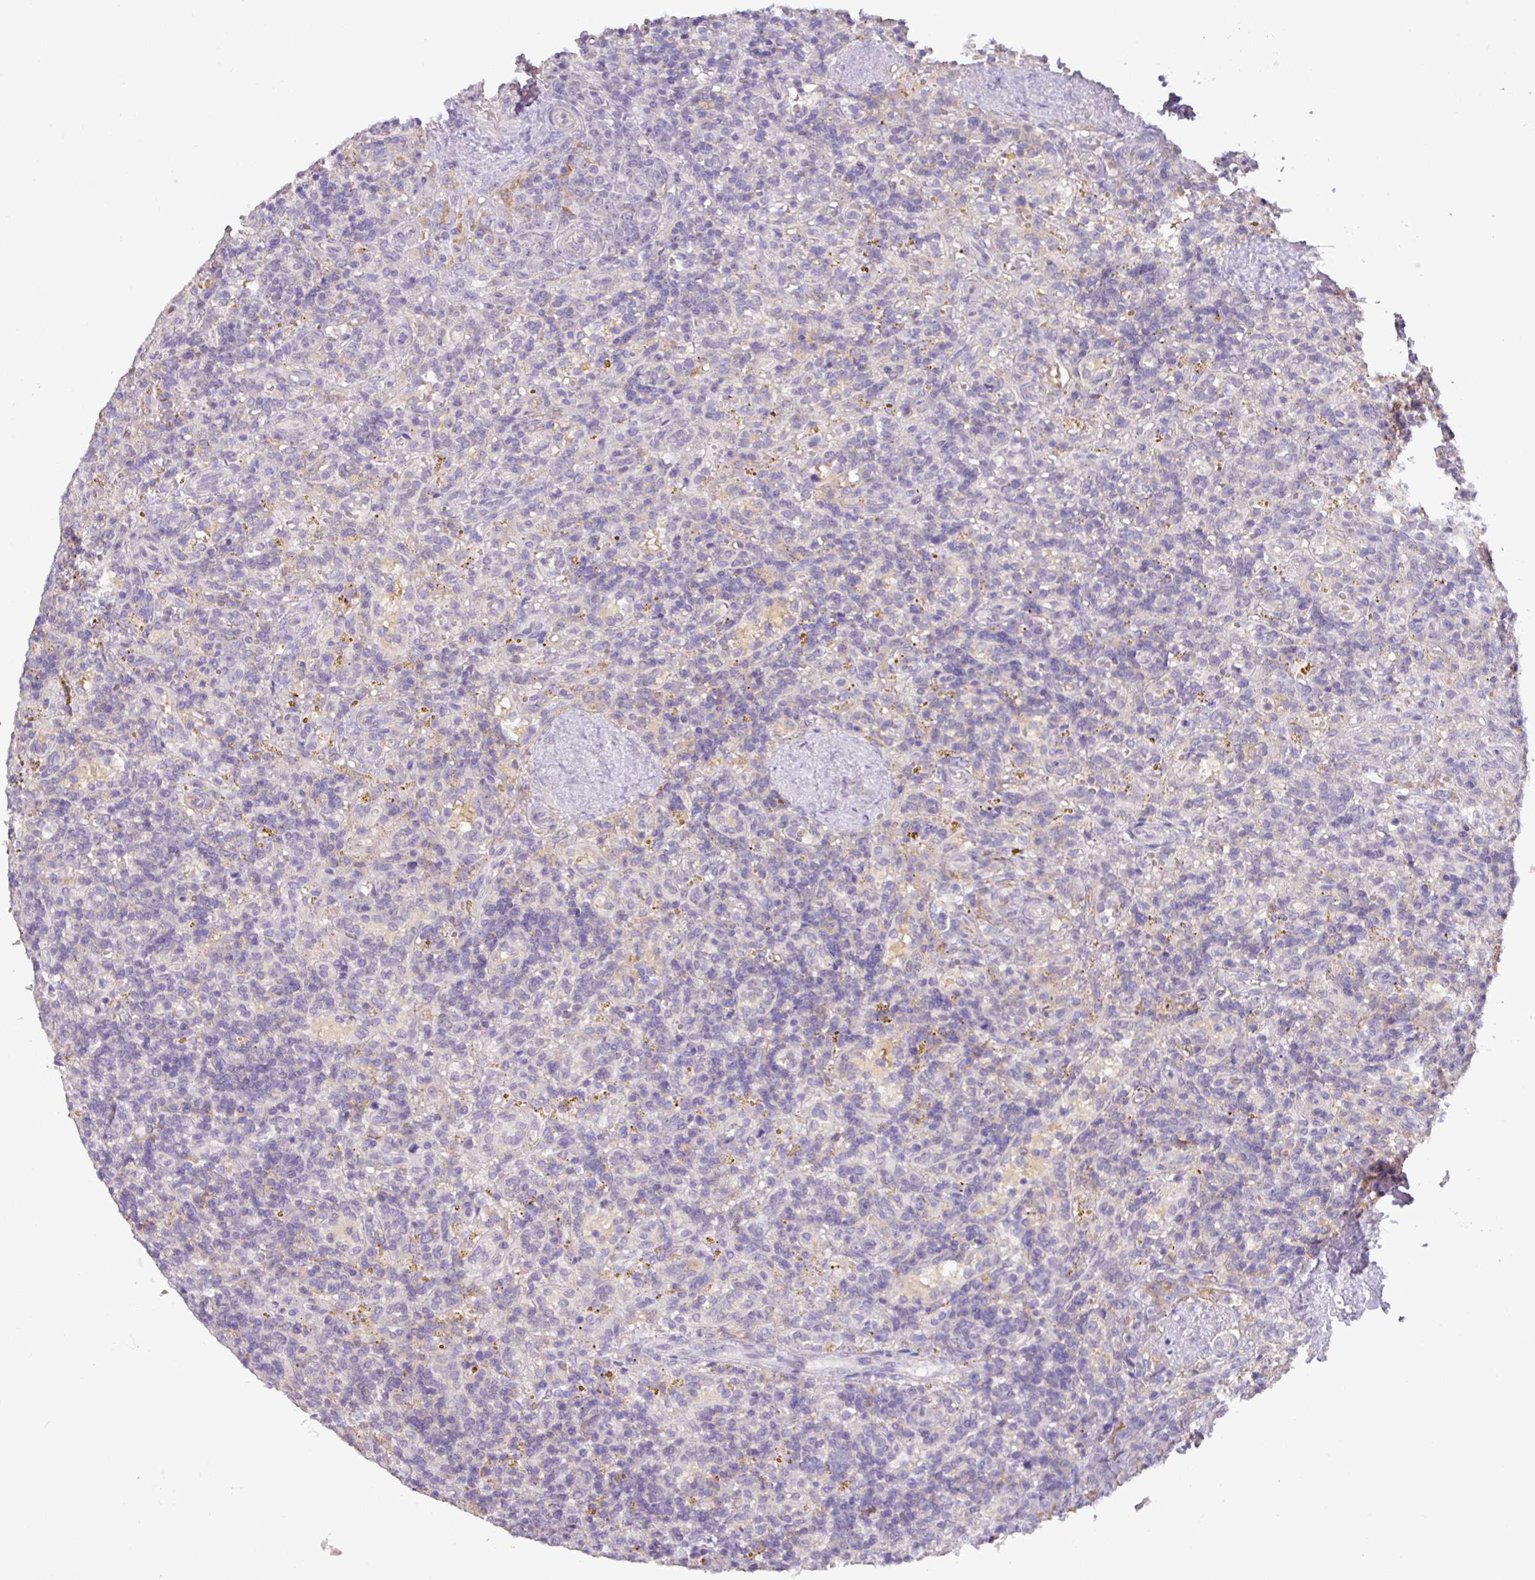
{"staining": {"intensity": "negative", "quantity": "none", "location": "none"}, "tissue": "lymphoma", "cell_type": "Tumor cells", "image_type": "cancer", "snomed": [{"axis": "morphology", "description": "Malignant lymphoma, non-Hodgkin's type, Low grade"}, {"axis": "topography", "description": "Spleen"}], "caption": "An immunohistochemistry (IHC) photomicrograph of low-grade malignant lymphoma, non-Hodgkin's type is shown. There is no staining in tumor cells of low-grade malignant lymphoma, non-Hodgkin's type.", "gene": "GCNT7", "patient": {"sex": "male", "age": 67}}